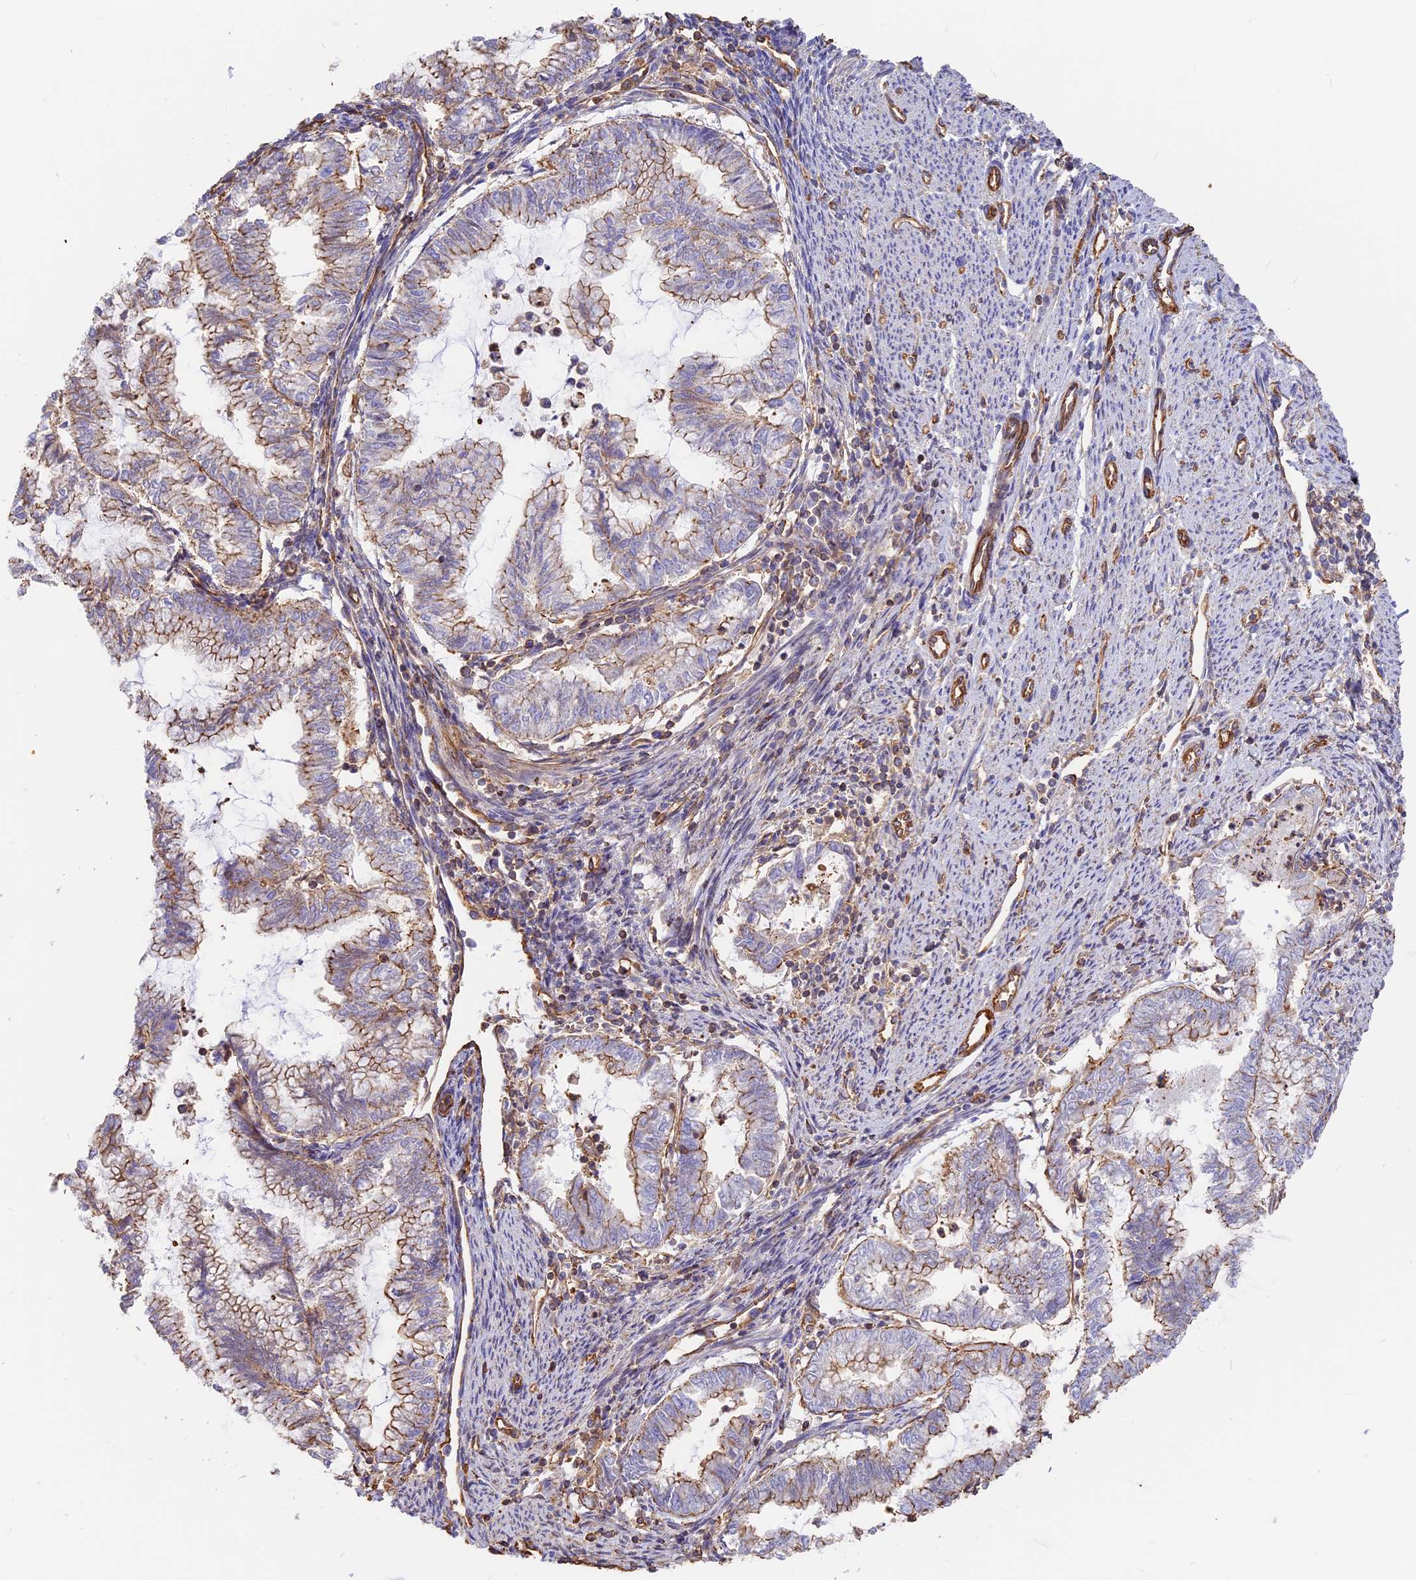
{"staining": {"intensity": "weak", "quantity": "<25%", "location": "cytoplasmic/membranous"}, "tissue": "endometrial cancer", "cell_type": "Tumor cells", "image_type": "cancer", "snomed": [{"axis": "morphology", "description": "Adenocarcinoma, NOS"}, {"axis": "topography", "description": "Endometrium"}], "caption": "A photomicrograph of endometrial adenocarcinoma stained for a protein shows no brown staining in tumor cells. Brightfield microscopy of immunohistochemistry stained with DAB (brown) and hematoxylin (blue), captured at high magnification.", "gene": "VPS18", "patient": {"sex": "female", "age": 79}}